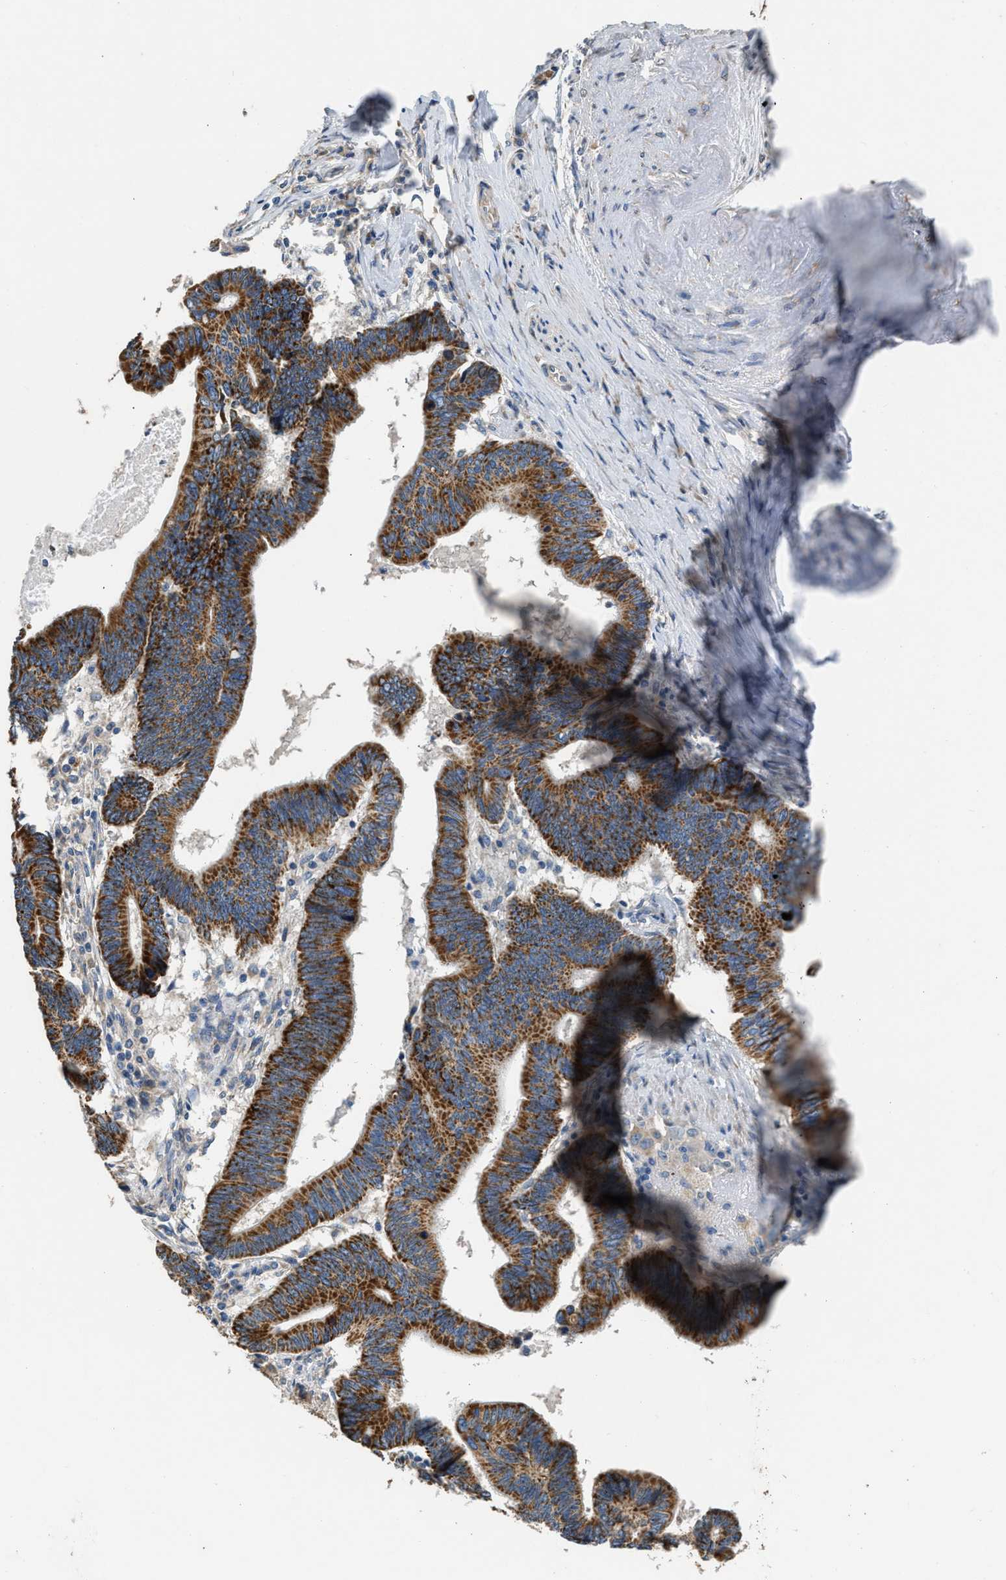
{"staining": {"intensity": "strong", "quantity": ">75%", "location": "cytoplasmic/membranous"}, "tissue": "pancreatic cancer", "cell_type": "Tumor cells", "image_type": "cancer", "snomed": [{"axis": "morphology", "description": "Adenocarcinoma, NOS"}, {"axis": "topography", "description": "Pancreas"}], "caption": "Protein positivity by immunohistochemistry demonstrates strong cytoplasmic/membranous expression in about >75% of tumor cells in pancreatic cancer.", "gene": "TMEM150A", "patient": {"sex": "female", "age": 70}}